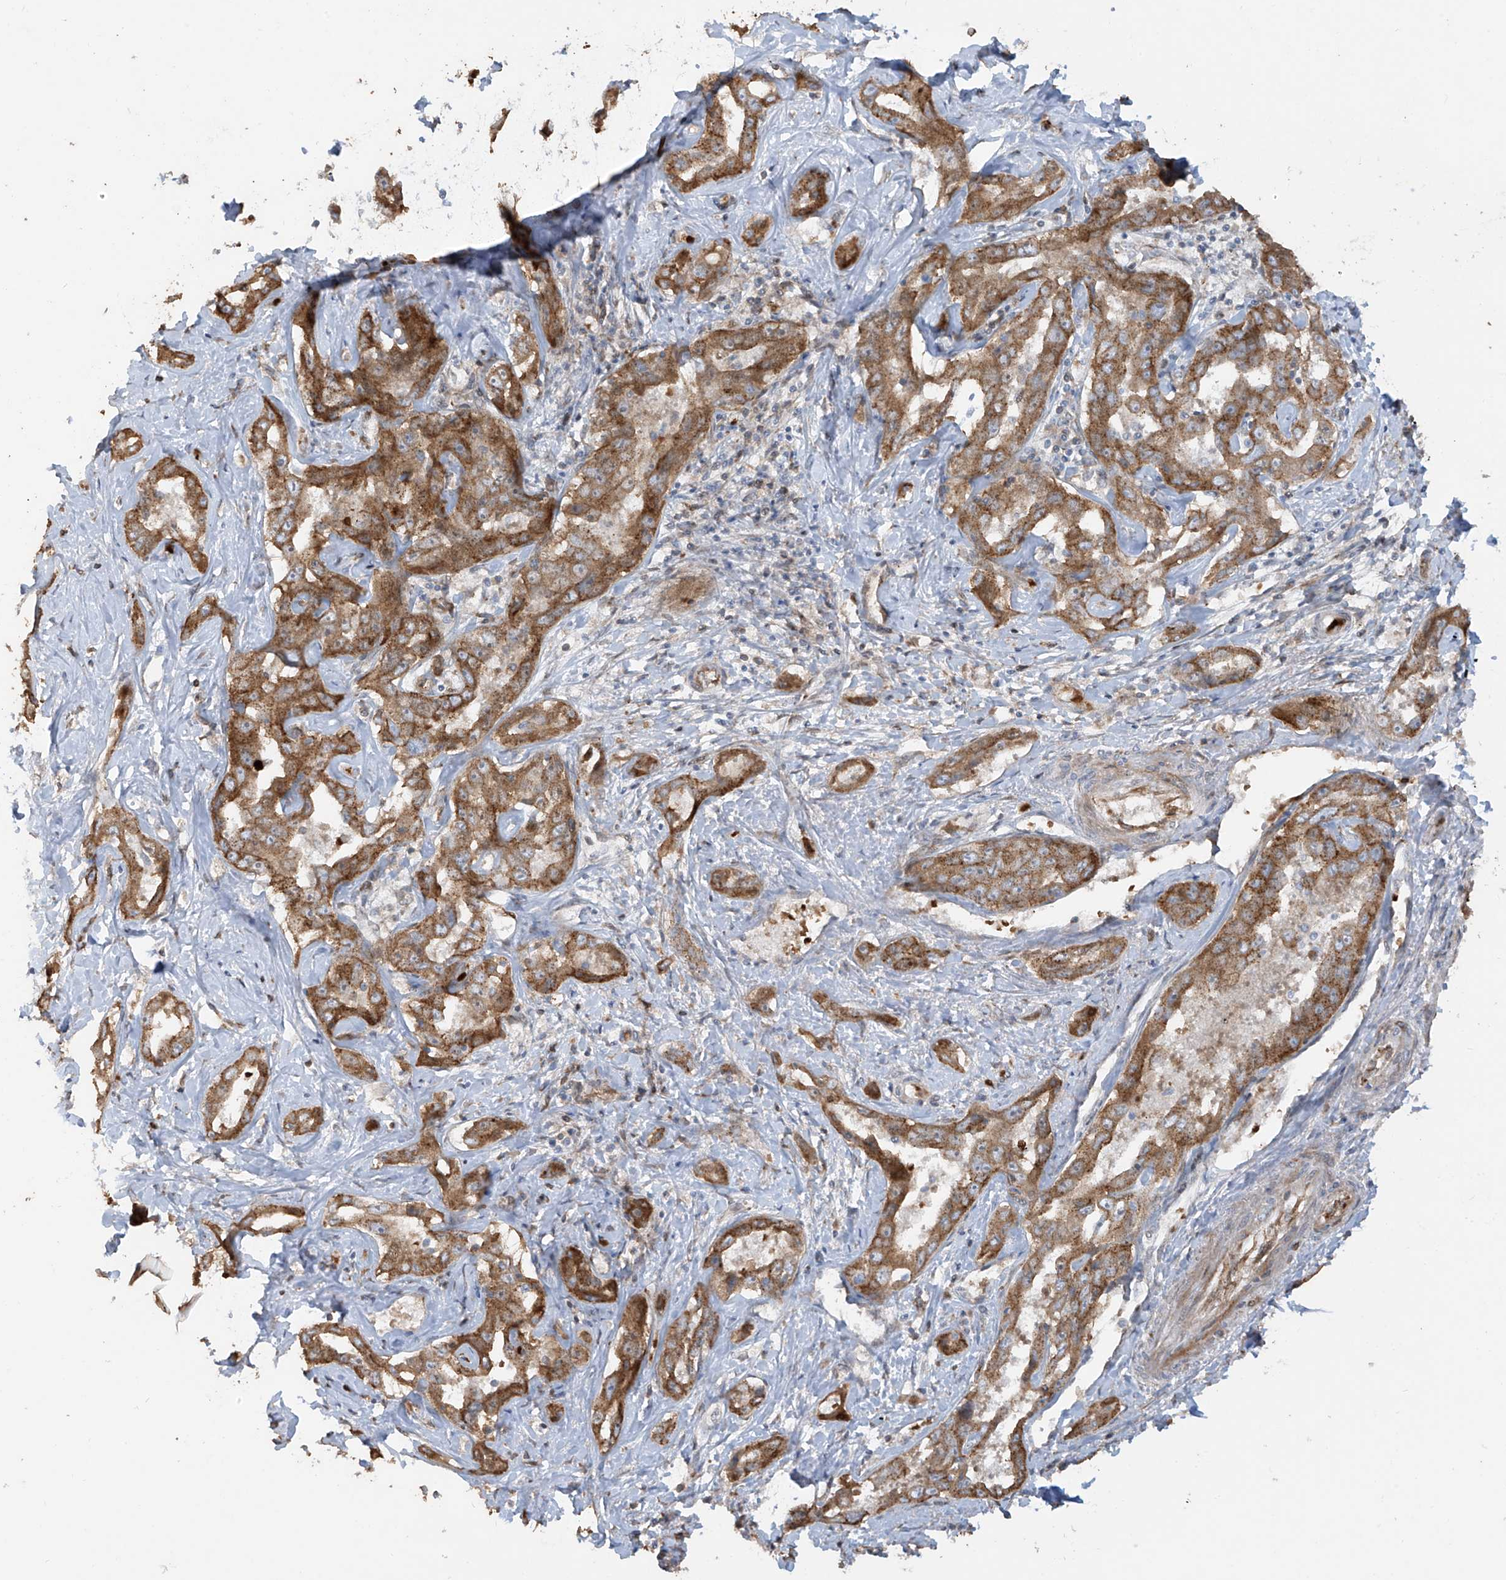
{"staining": {"intensity": "moderate", "quantity": ">75%", "location": "cytoplasmic/membranous"}, "tissue": "liver cancer", "cell_type": "Tumor cells", "image_type": "cancer", "snomed": [{"axis": "morphology", "description": "Cholangiocarcinoma"}, {"axis": "topography", "description": "Liver"}], "caption": "Immunohistochemistry (DAB) staining of liver cancer (cholangiocarcinoma) shows moderate cytoplasmic/membranous protein positivity in about >75% of tumor cells.", "gene": "ABTB1", "patient": {"sex": "male", "age": 59}}